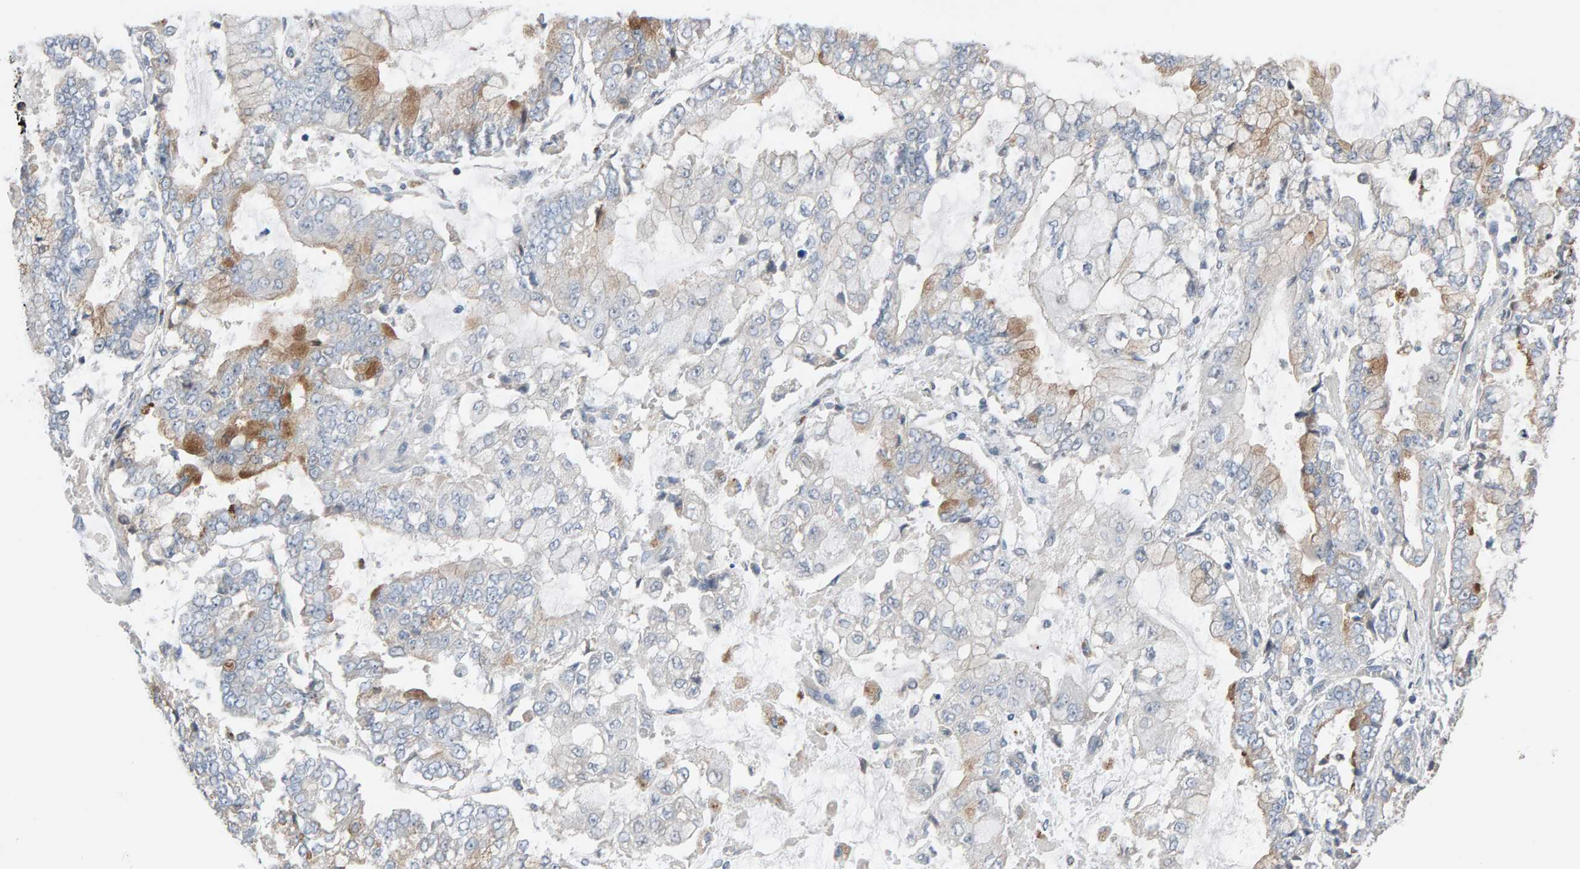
{"staining": {"intensity": "moderate", "quantity": "<25%", "location": "cytoplasmic/membranous"}, "tissue": "stomach cancer", "cell_type": "Tumor cells", "image_type": "cancer", "snomed": [{"axis": "morphology", "description": "Adenocarcinoma, NOS"}, {"axis": "topography", "description": "Stomach"}], "caption": "Immunohistochemical staining of stomach cancer shows low levels of moderate cytoplasmic/membranous staining in approximately <25% of tumor cells.", "gene": "IPPK", "patient": {"sex": "male", "age": 76}}